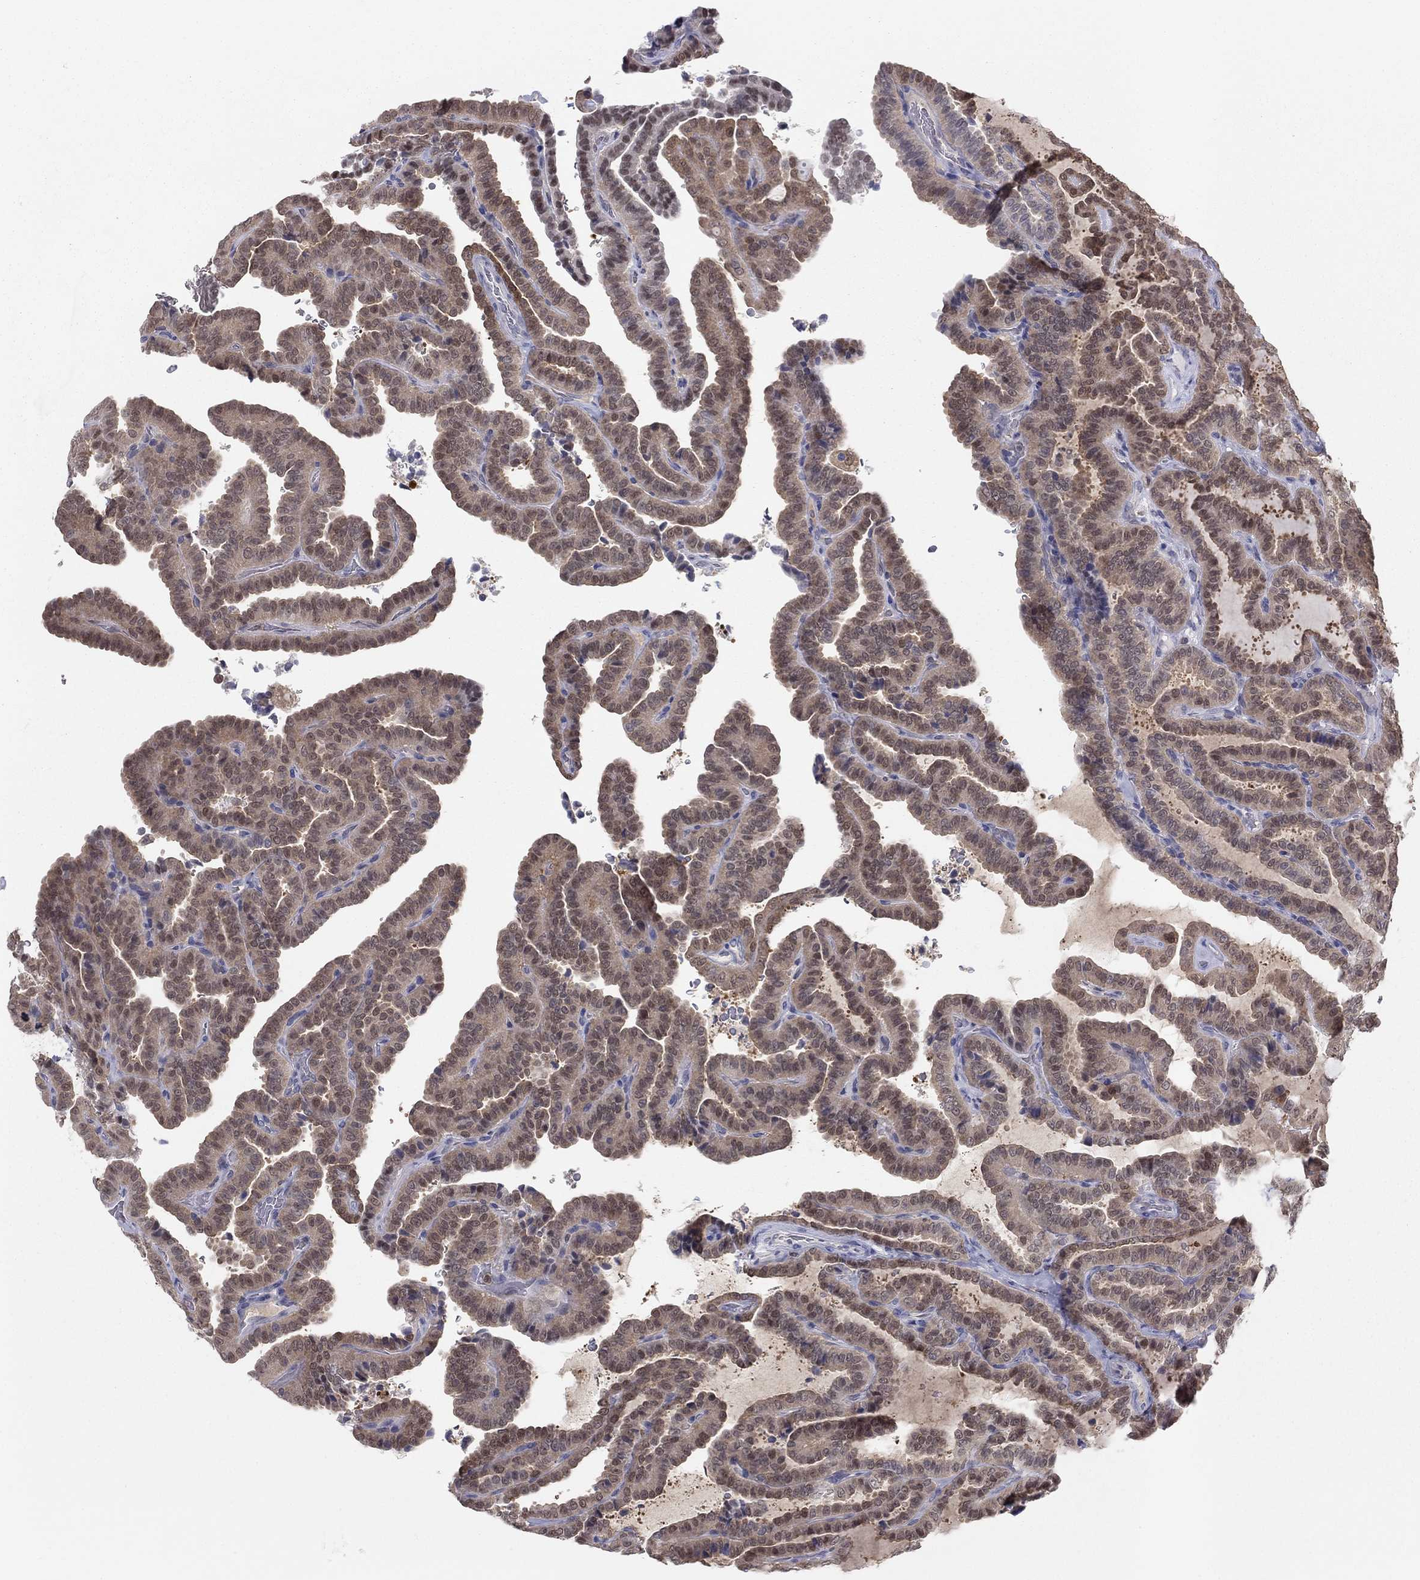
{"staining": {"intensity": "weak", "quantity": "25%-75%", "location": "cytoplasmic/membranous"}, "tissue": "thyroid cancer", "cell_type": "Tumor cells", "image_type": "cancer", "snomed": [{"axis": "morphology", "description": "Papillary adenocarcinoma, NOS"}, {"axis": "topography", "description": "Thyroid gland"}], "caption": "Immunohistochemistry micrograph of human thyroid papillary adenocarcinoma stained for a protein (brown), which reveals low levels of weak cytoplasmic/membranous staining in about 25%-75% of tumor cells.", "gene": "PDXK", "patient": {"sex": "female", "age": 39}}